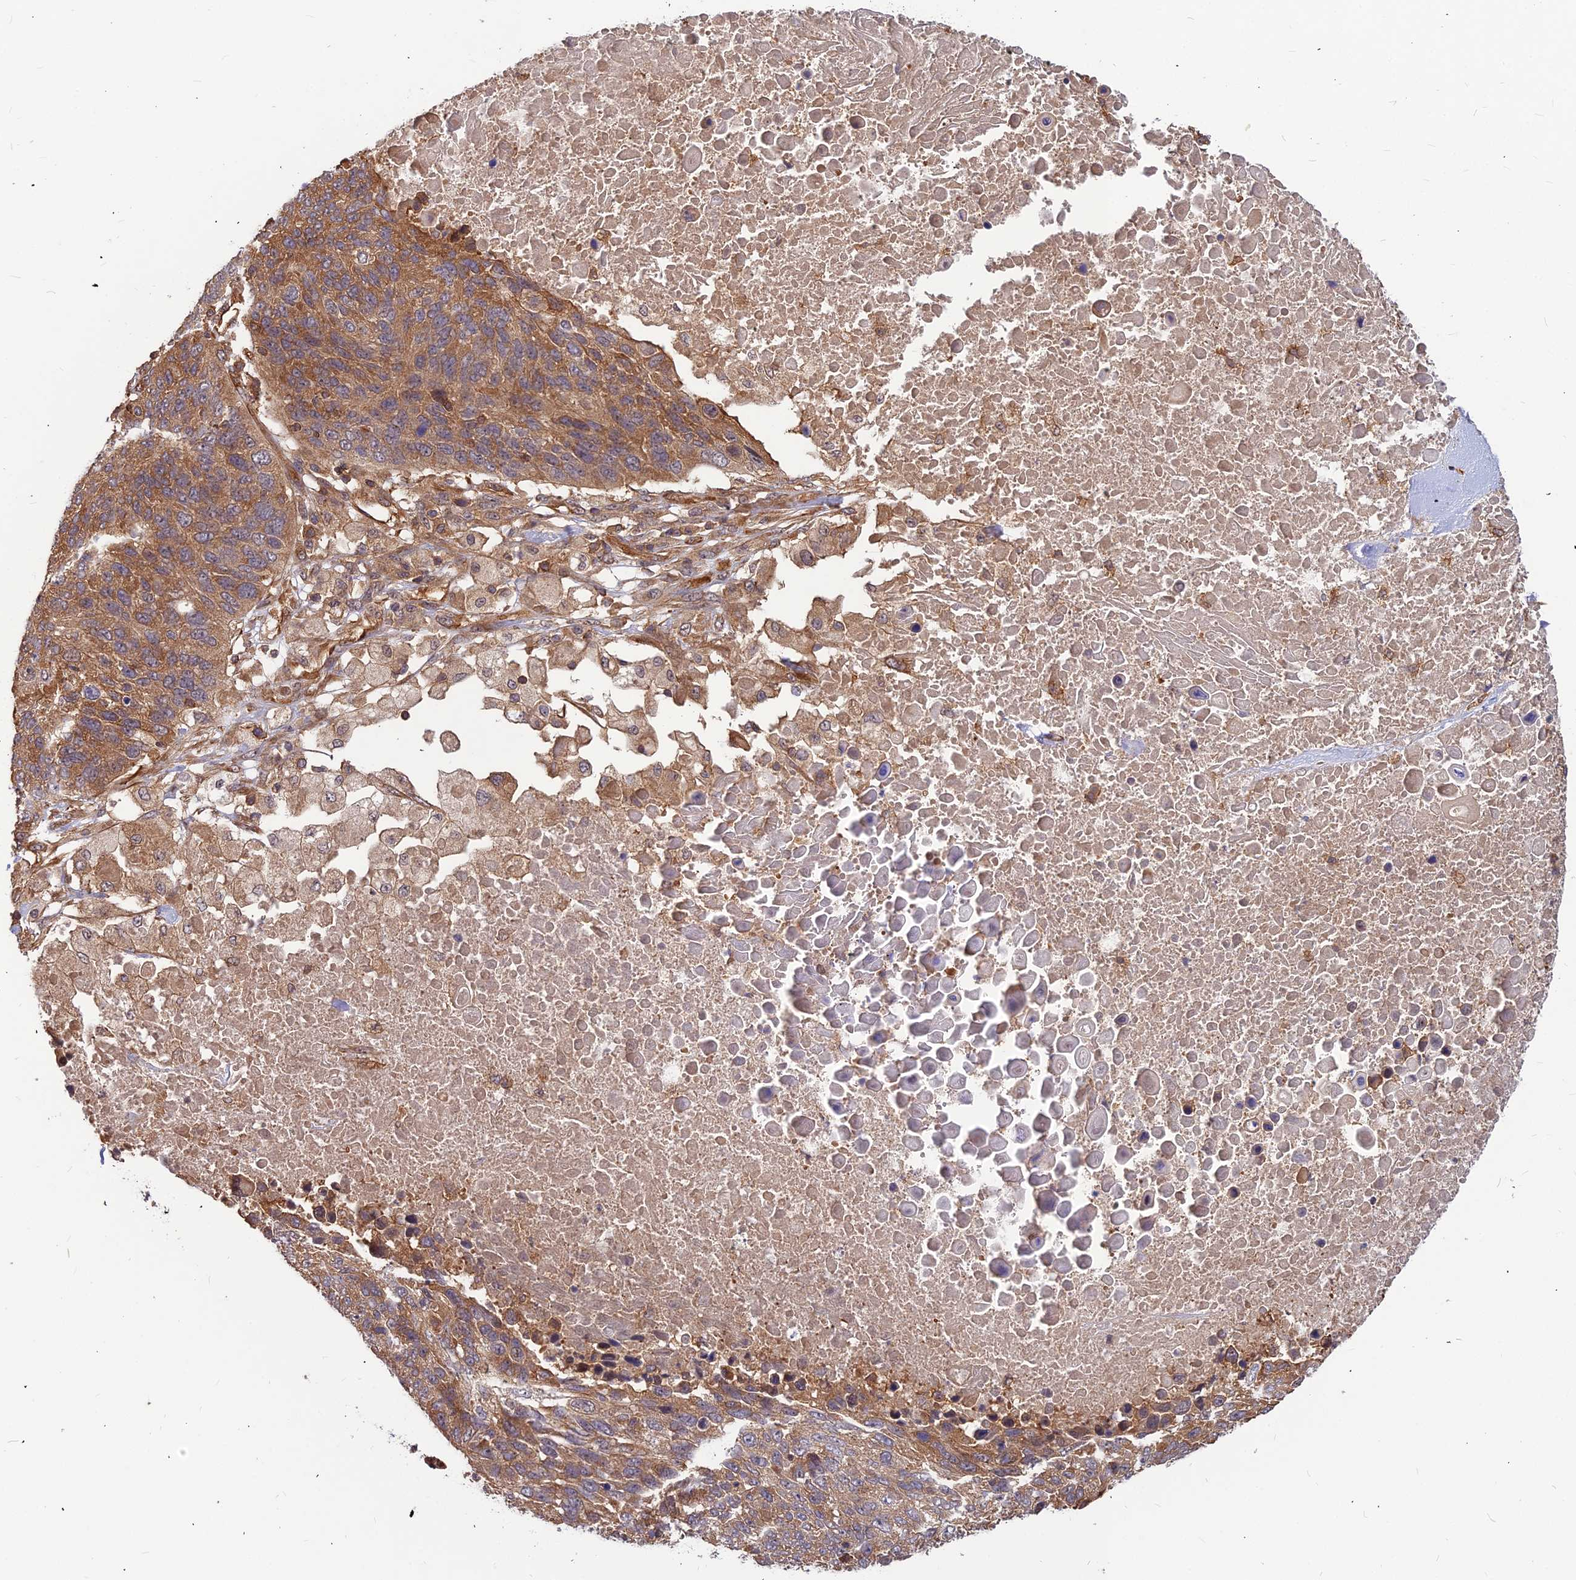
{"staining": {"intensity": "moderate", "quantity": ">75%", "location": "cytoplasmic/membranous"}, "tissue": "lung cancer", "cell_type": "Tumor cells", "image_type": "cancer", "snomed": [{"axis": "morphology", "description": "Normal tissue, NOS"}, {"axis": "morphology", "description": "Squamous cell carcinoma, NOS"}, {"axis": "topography", "description": "Lymph node"}, {"axis": "topography", "description": "Lung"}], "caption": "Brown immunohistochemical staining in lung cancer (squamous cell carcinoma) displays moderate cytoplasmic/membranous positivity in about >75% of tumor cells.", "gene": "ZNF467", "patient": {"sex": "male", "age": 66}}